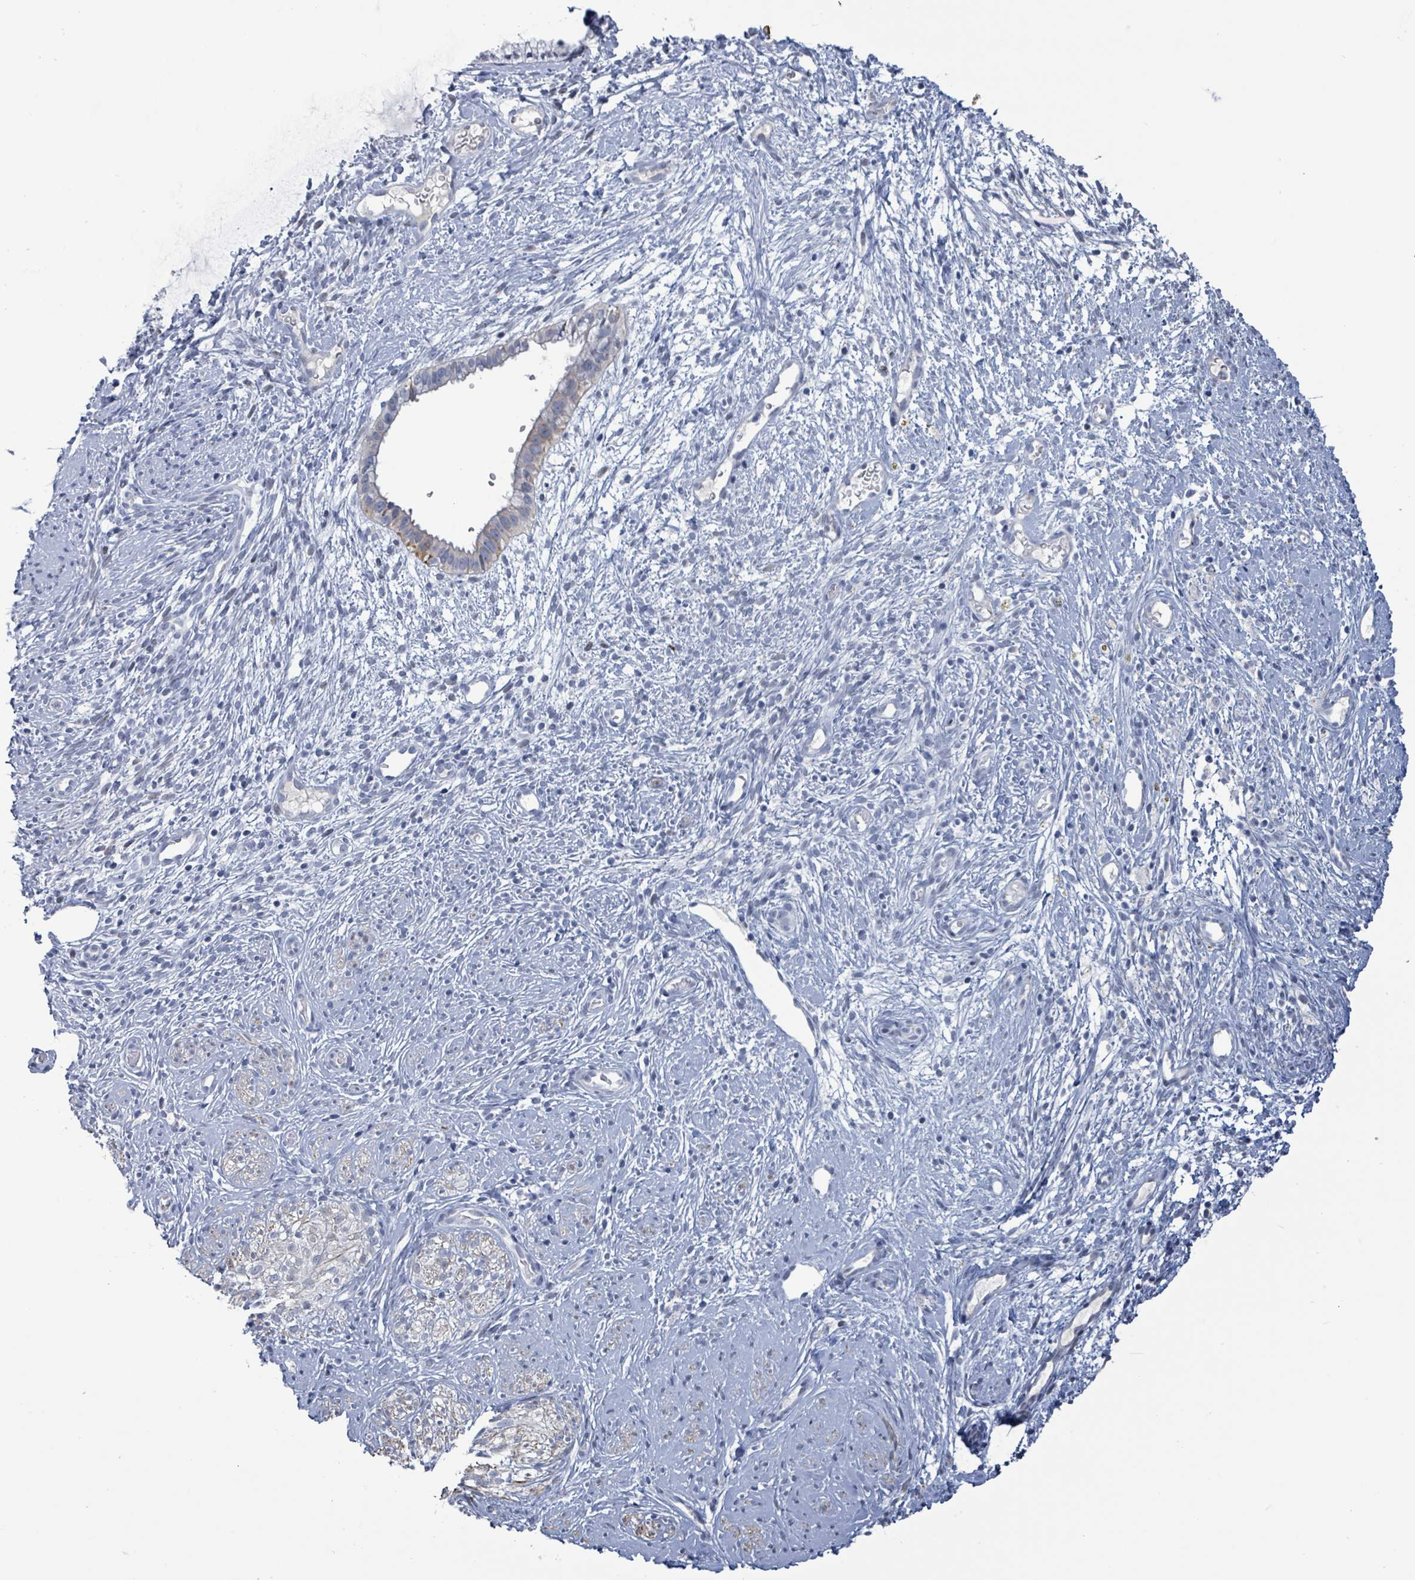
{"staining": {"intensity": "weak", "quantity": "<25%", "location": "cytoplasmic/membranous"}, "tissue": "cervix", "cell_type": "Glandular cells", "image_type": "normal", "snomed": [{"axis": "morphology", "description": "Normal tissue, NOS"}, {"axis": "topography", "description": "Cervix"}], "caption": "Histopathology image shows no protein staining in glandular cells of unremarkable cervix. (DAB immunohistochemistry (IHC) visualized using brightfield microscopy, high magnification).", "gene": "NTN3", "patient": {"sex": "female", "age": 76}}